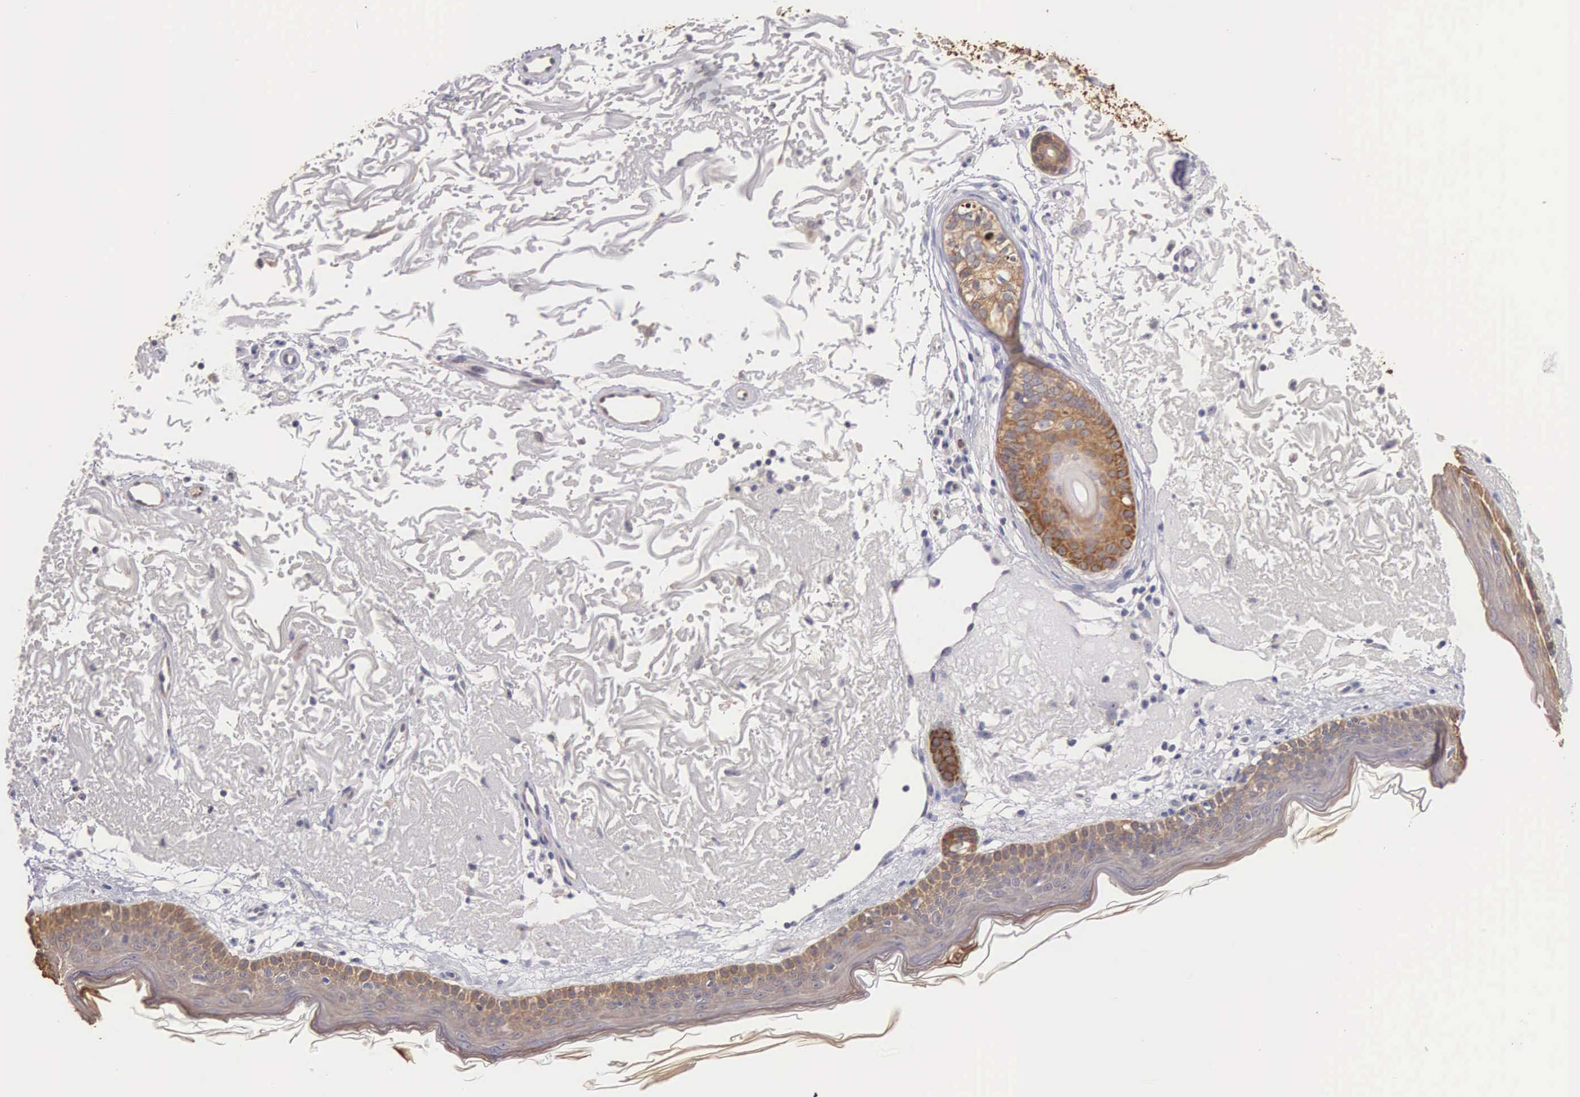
{"staining": {"intensity": "negative", "quantity": "none", "location": "none"}, "tissue": "skin", "cell_type": "Fibroblasts", "image_type": "normal", "snomed": [{"axis": "morphology", "description": "Normal tissue, NOS"}, {"axis": "topography", "description": "Skin"}], "caption": "This is an immunohistochemistry (IHC) histopathology image of normal skin. There is no positivity in fibroblasts.", "gene": "PIR", "patient": {"sex": "female", "age": 90}}